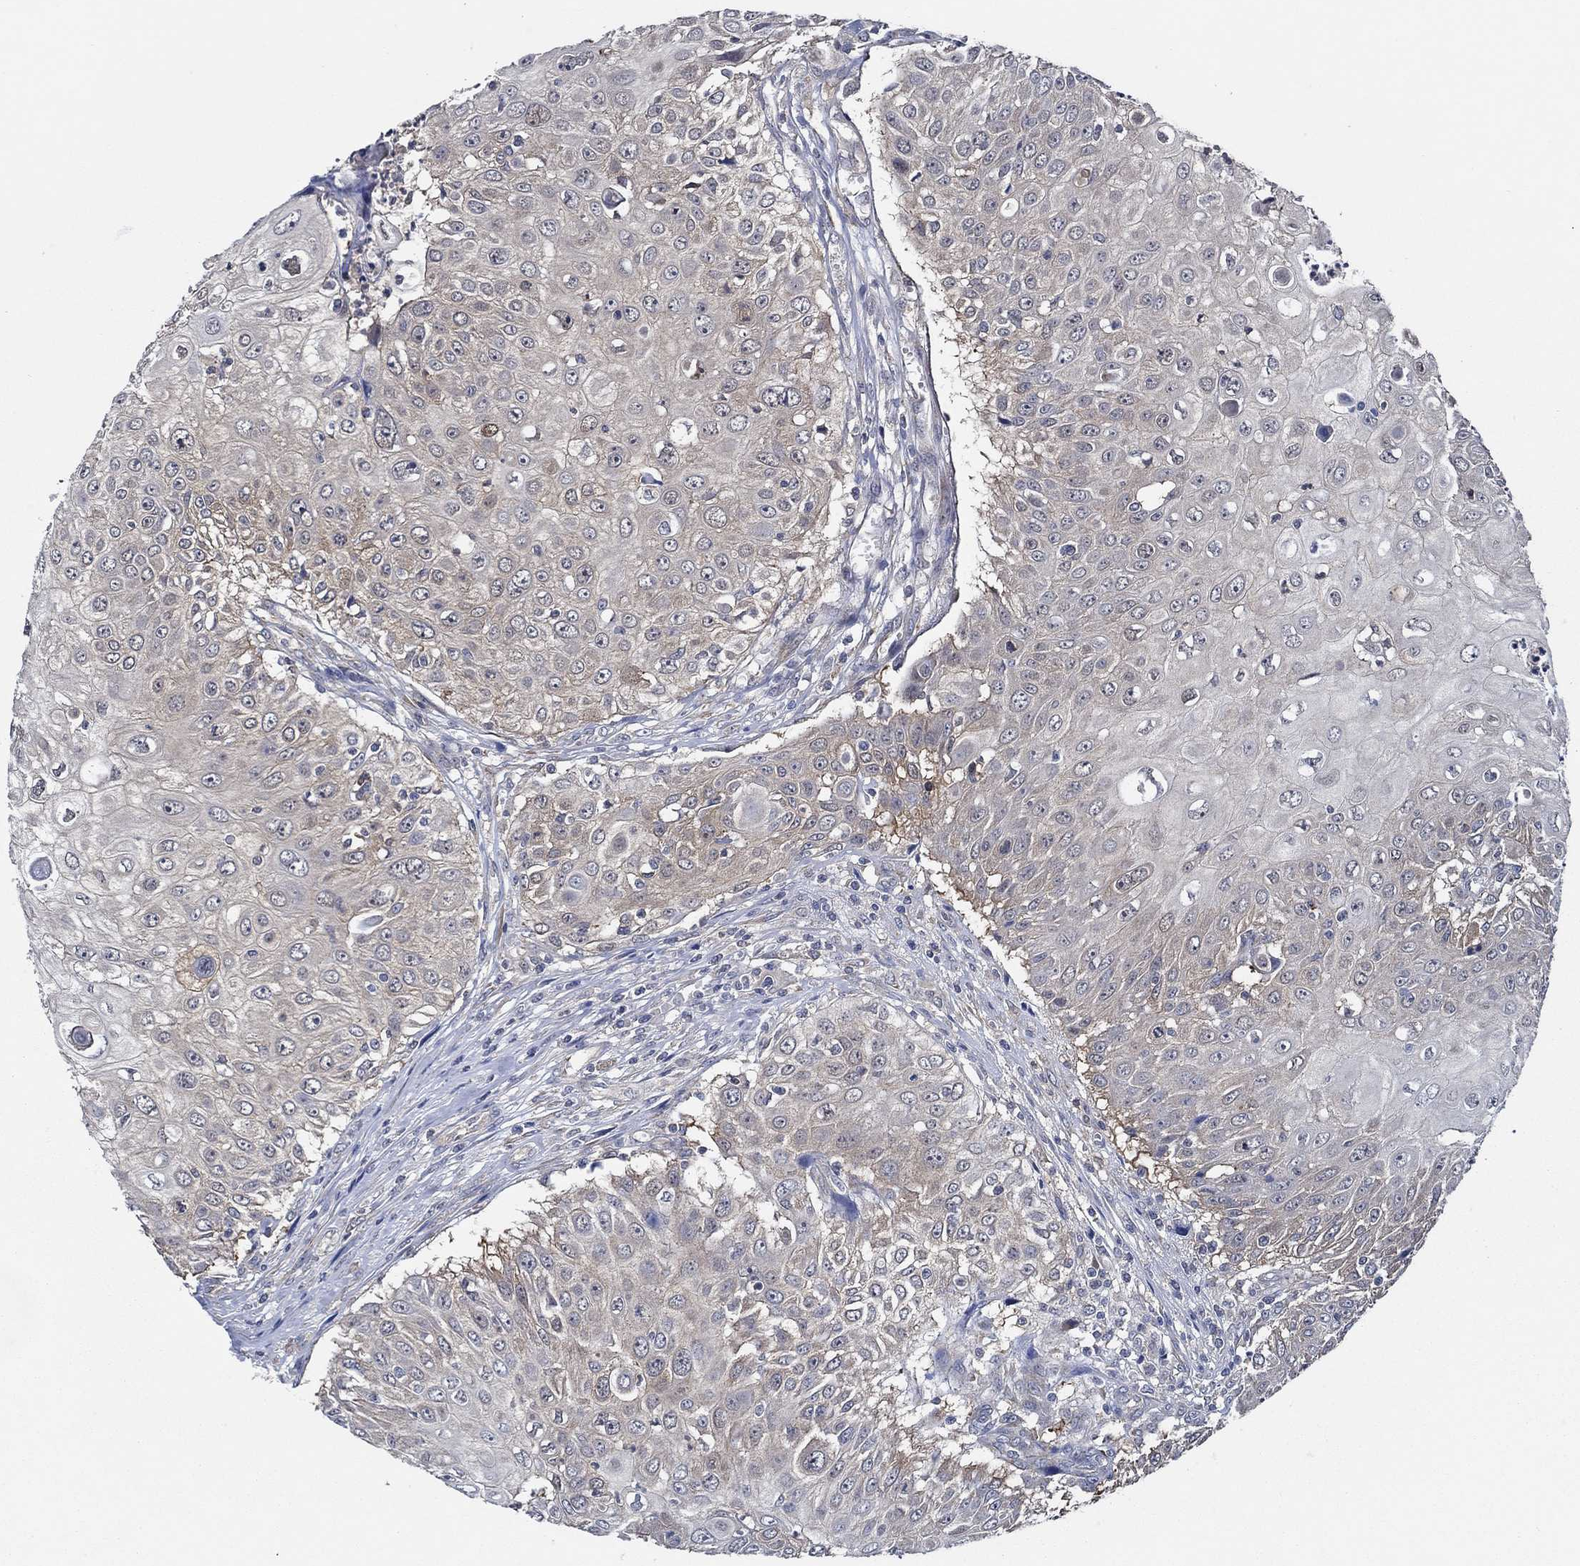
{"staining": {"intensity": "weak", "quantity": "25%-75%", "location": "cytoplasmic/membranous"}, "tissue": "urothelial cancer", "cell_type": "Tumor cells", "image_type": "cancer", "snomed": [{"axis": "morphology", "description": "Urothelial carcinoma, High grade"}, {"axis": "topography", "description": "Urinary bladder"}], "caption": "Urothelial cancer stained with a protein marker demonstrates weak staining in tumor cells.", "gene": "DACT1", "patient": {"sex": "female", "age": 79}}